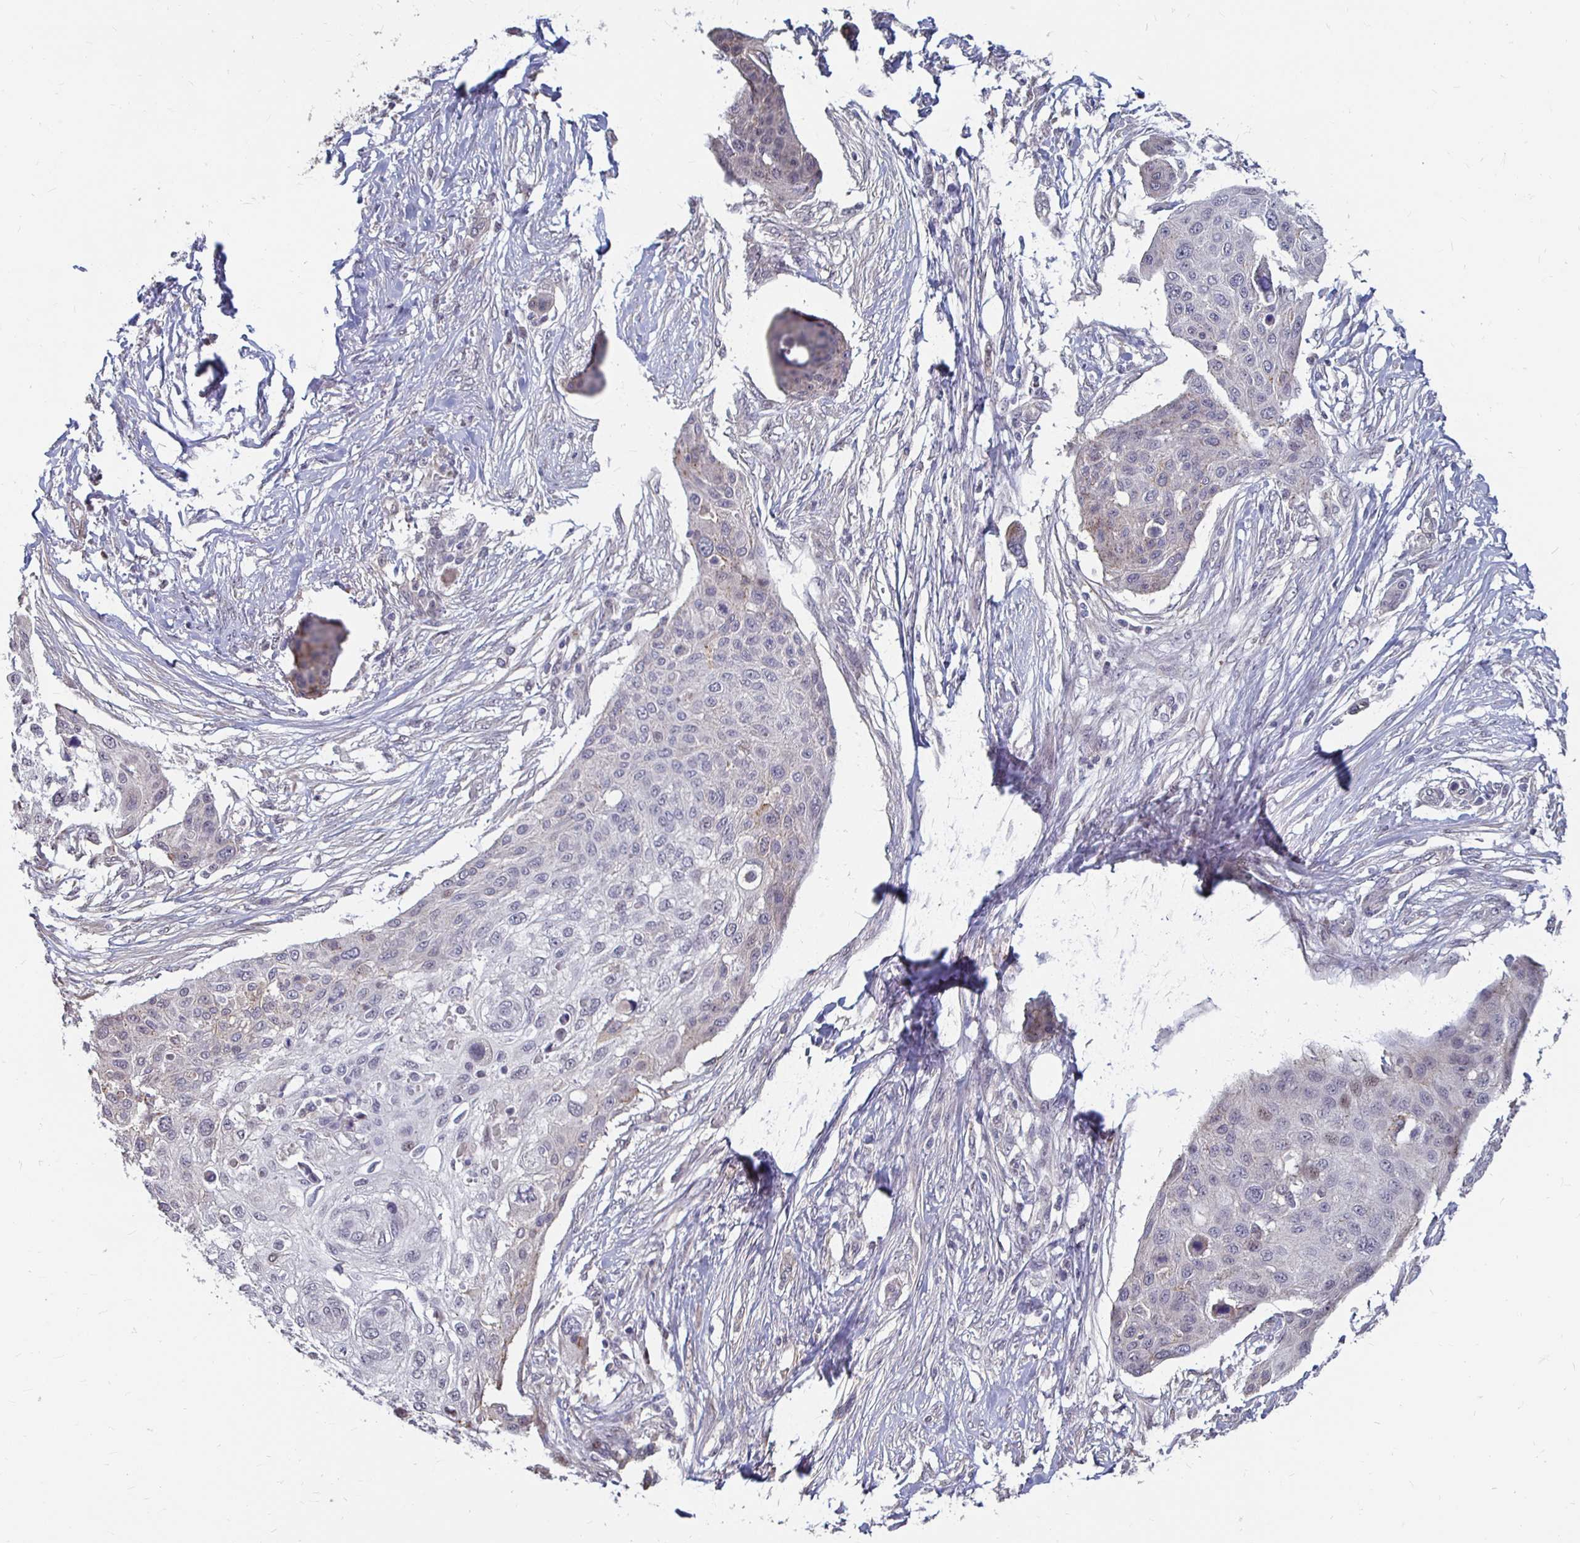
{"staining": {"intensity": "weak", "quantity": "<25%", "location": "cytoplasmic/membranous"}, "tissue": "skin cancer", "cell_type": "Tumor cells", "image_type": "cancer", "snomed": [{"axis": "morphology", "description": "Squamous cell carcinoma, NOS"}, {"axis": "topography", "description": "Skin"}], "caption": "Immunohistochemistry (IHC) of skin squamous cell carcinoma exhibits no expression in tumor cells. (Stains: DAB (3,3'-diaminobenzidine) immunohistochemistry with hematoxylin counter stain, Microscopy: brightfield microscopy at high magnification).", "gene": "CAPN11", "patient": {"sex": "female", "age": 87}}